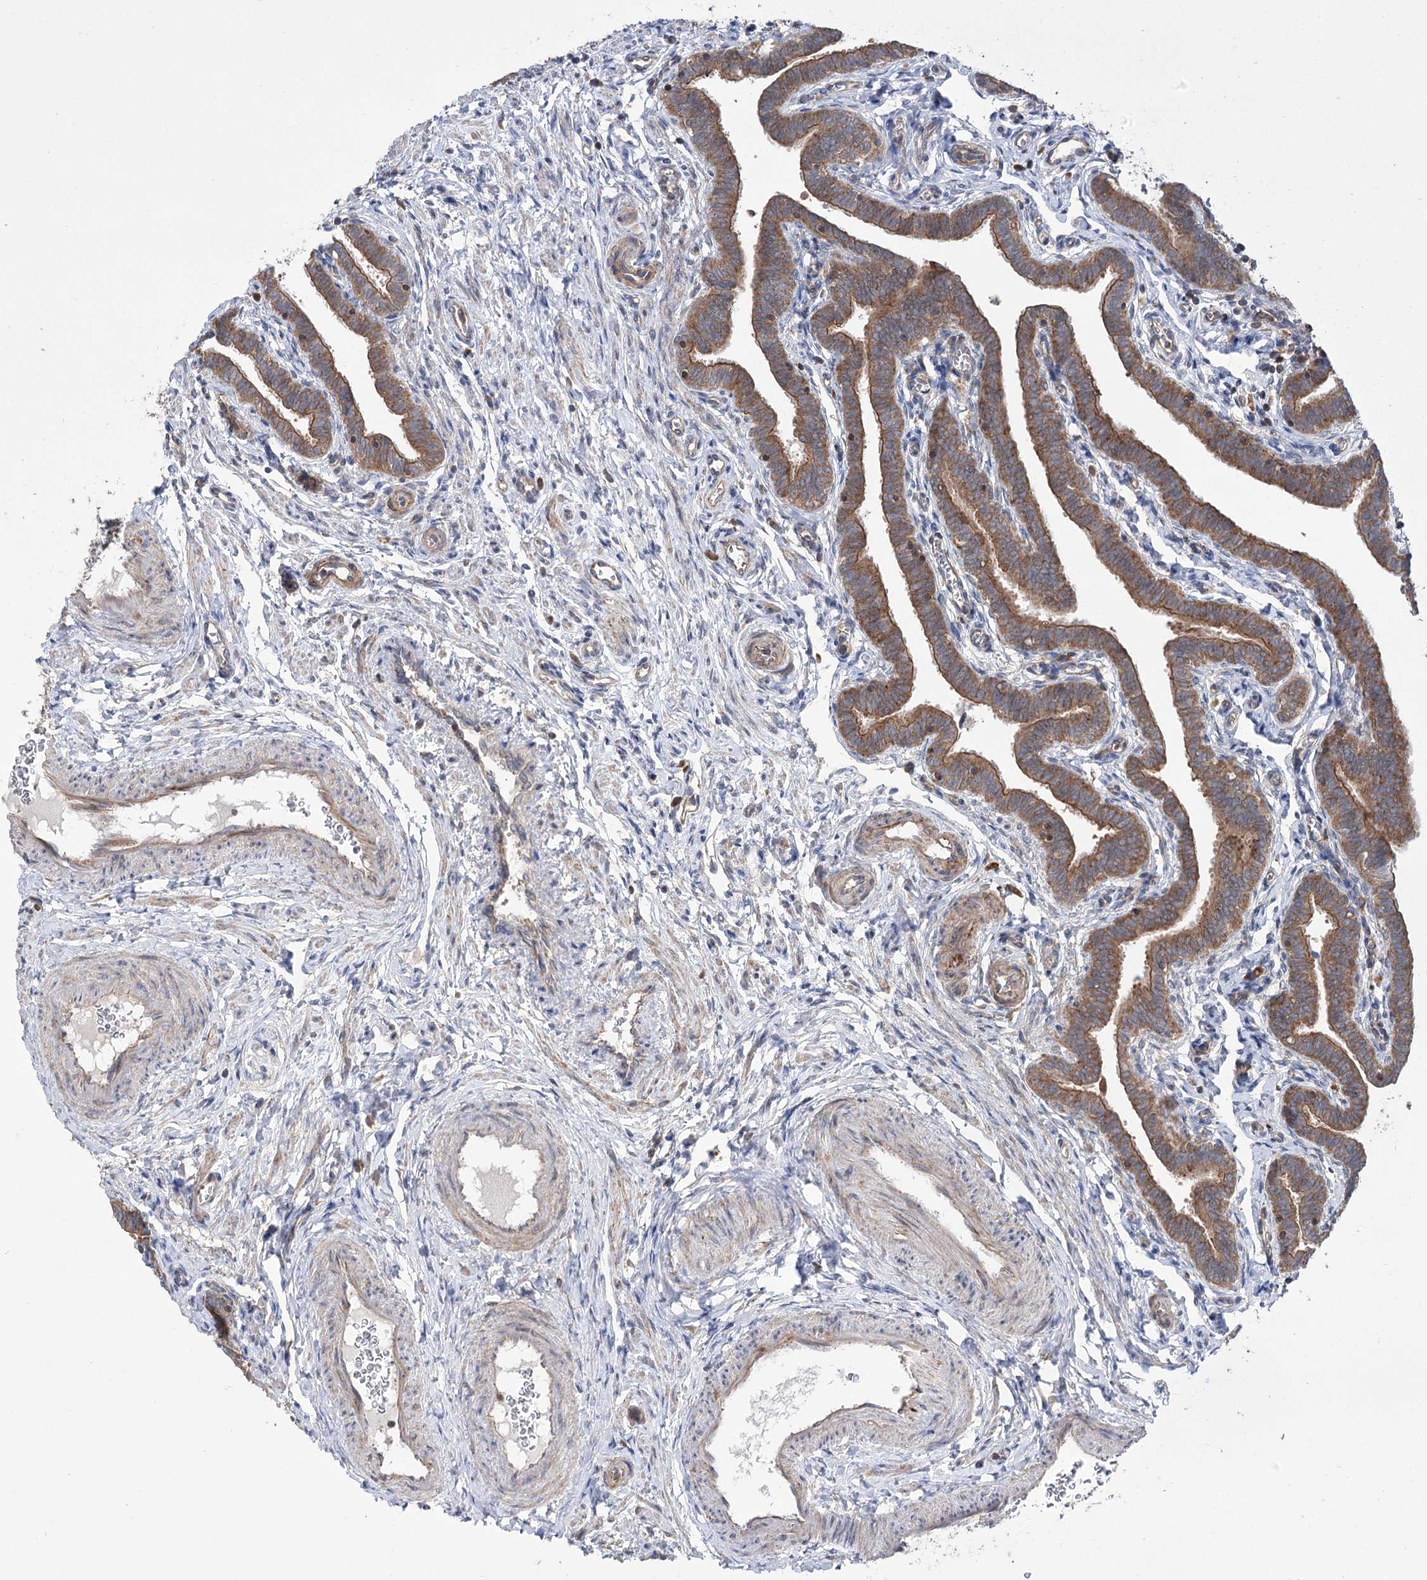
{"staining": {"intensity": "moderate", "quantity": ">75%", "location": "cytoplasmic/membranous"}, "tissue": "fallopian tube", "cell_type": "Glandular cells", "image_type": "normal", "snomed": [{"axis": "morphology", "description": "Normal tissue, NOS"}, {"axis": "topography", "description": "Fallopian tube"}], "caption": "High-magnification brightfield microscopy of normal fallopian tube stained with DAB (brown) and counterstained with hematoxylin (blue). glandular cells exhibit moderate cytoplasmic/membranous staining is seen in approximately>75% of cells.", "gene": "VPS37B", "patient": {"sex": "female", "age": 36}}